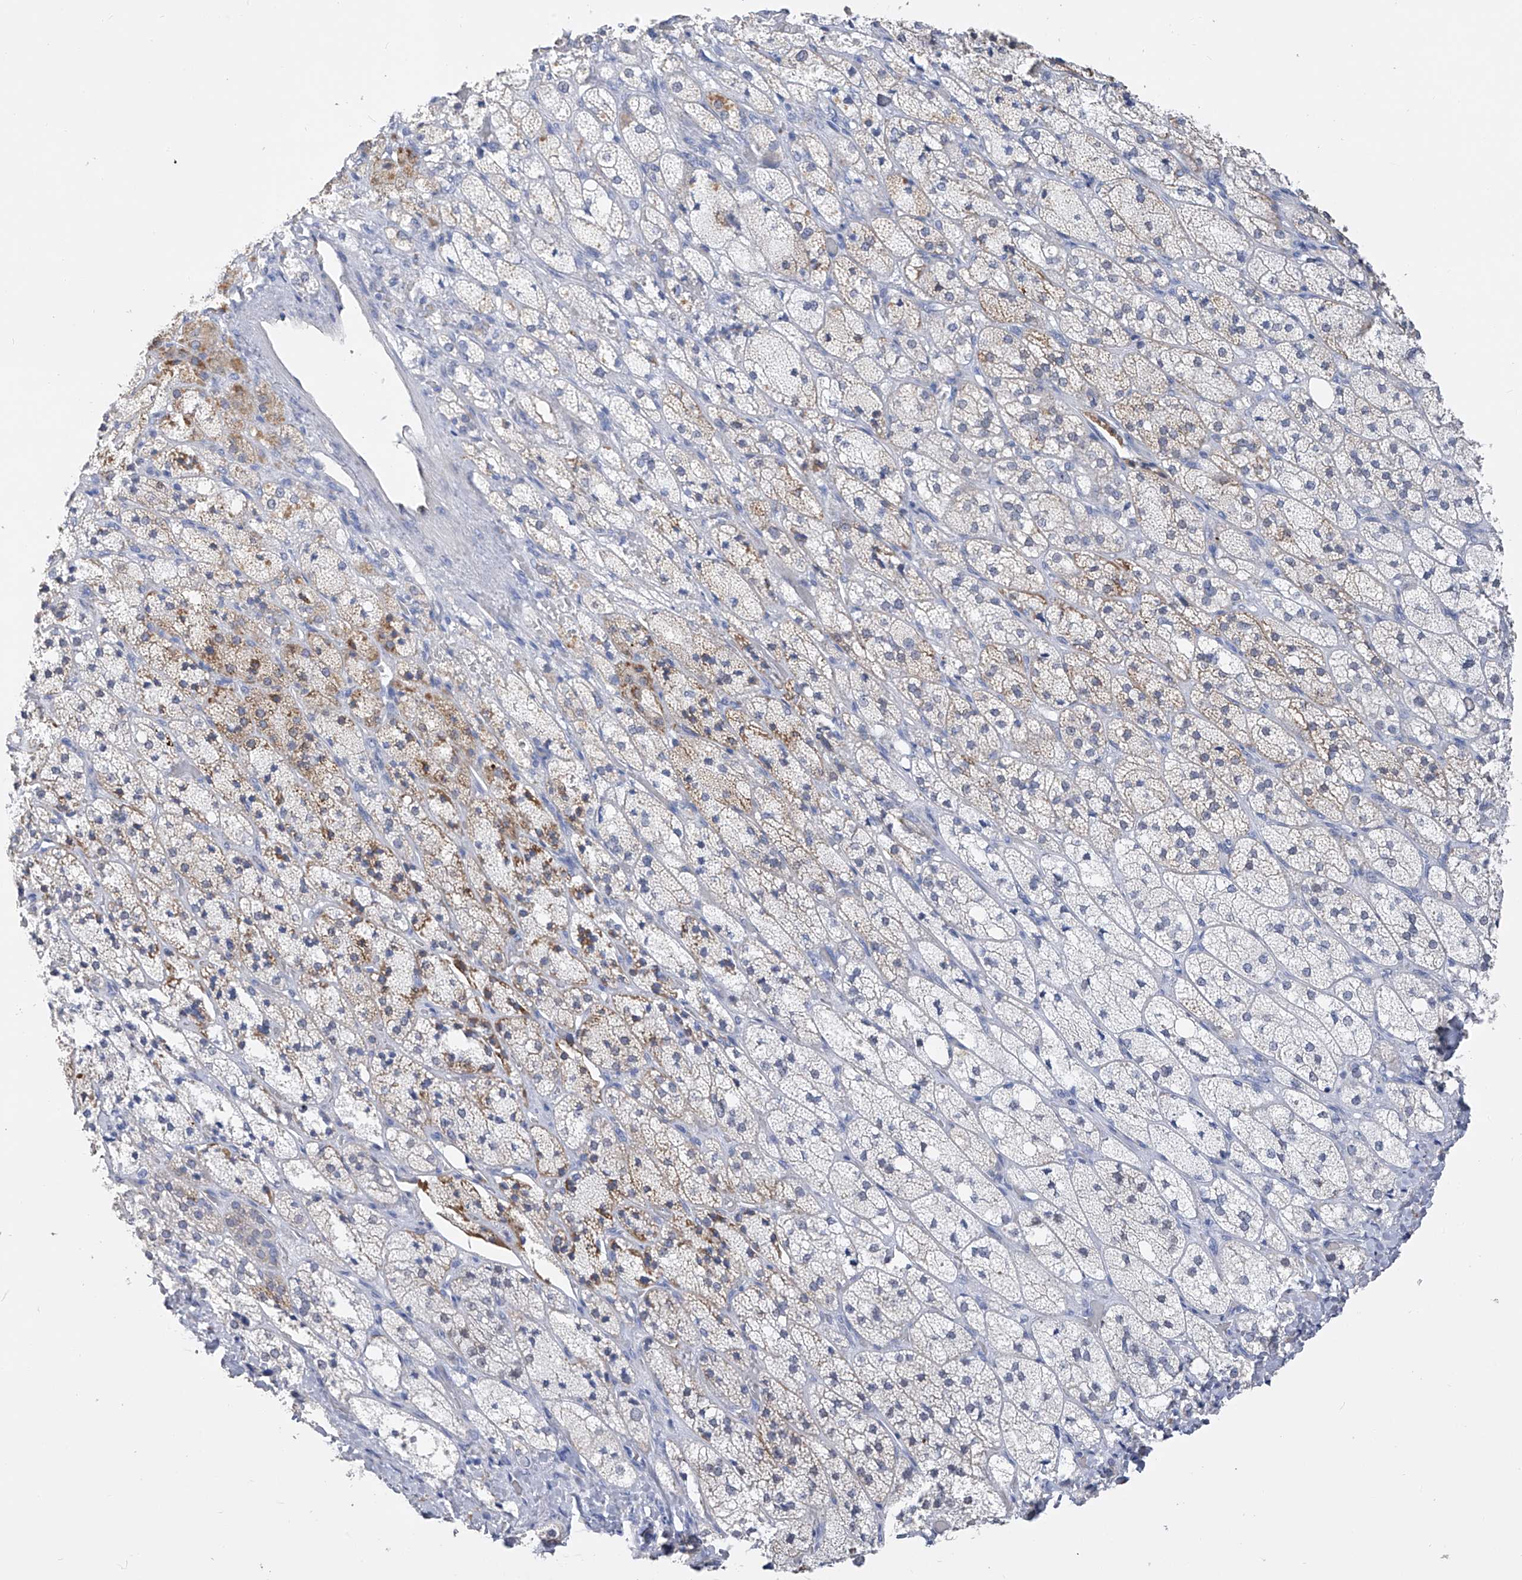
{"staining": {"intensity": "moderate", "quantity": "<25%", "location": "cytoplasmic/membranous"}, "tissue": "adrenal gland", "cell_type": "Glandular cells", "image_type": "normal", "snomed": [{"axis": "morphology", "description": "Normal tissue, NOS"}, {"axis": "topography", "description": "Adrenal gland"}], "caption": "This micrograph shows normal adrenal gland stained with IHC to label a protein in brown. The cytoplasmic/membranous of glandular cells show moderate positivity for the protein. Nuclei are counter-stained blue.", "gene": "ADRA1A", "patient": {"sex": "male", "age": 61}}